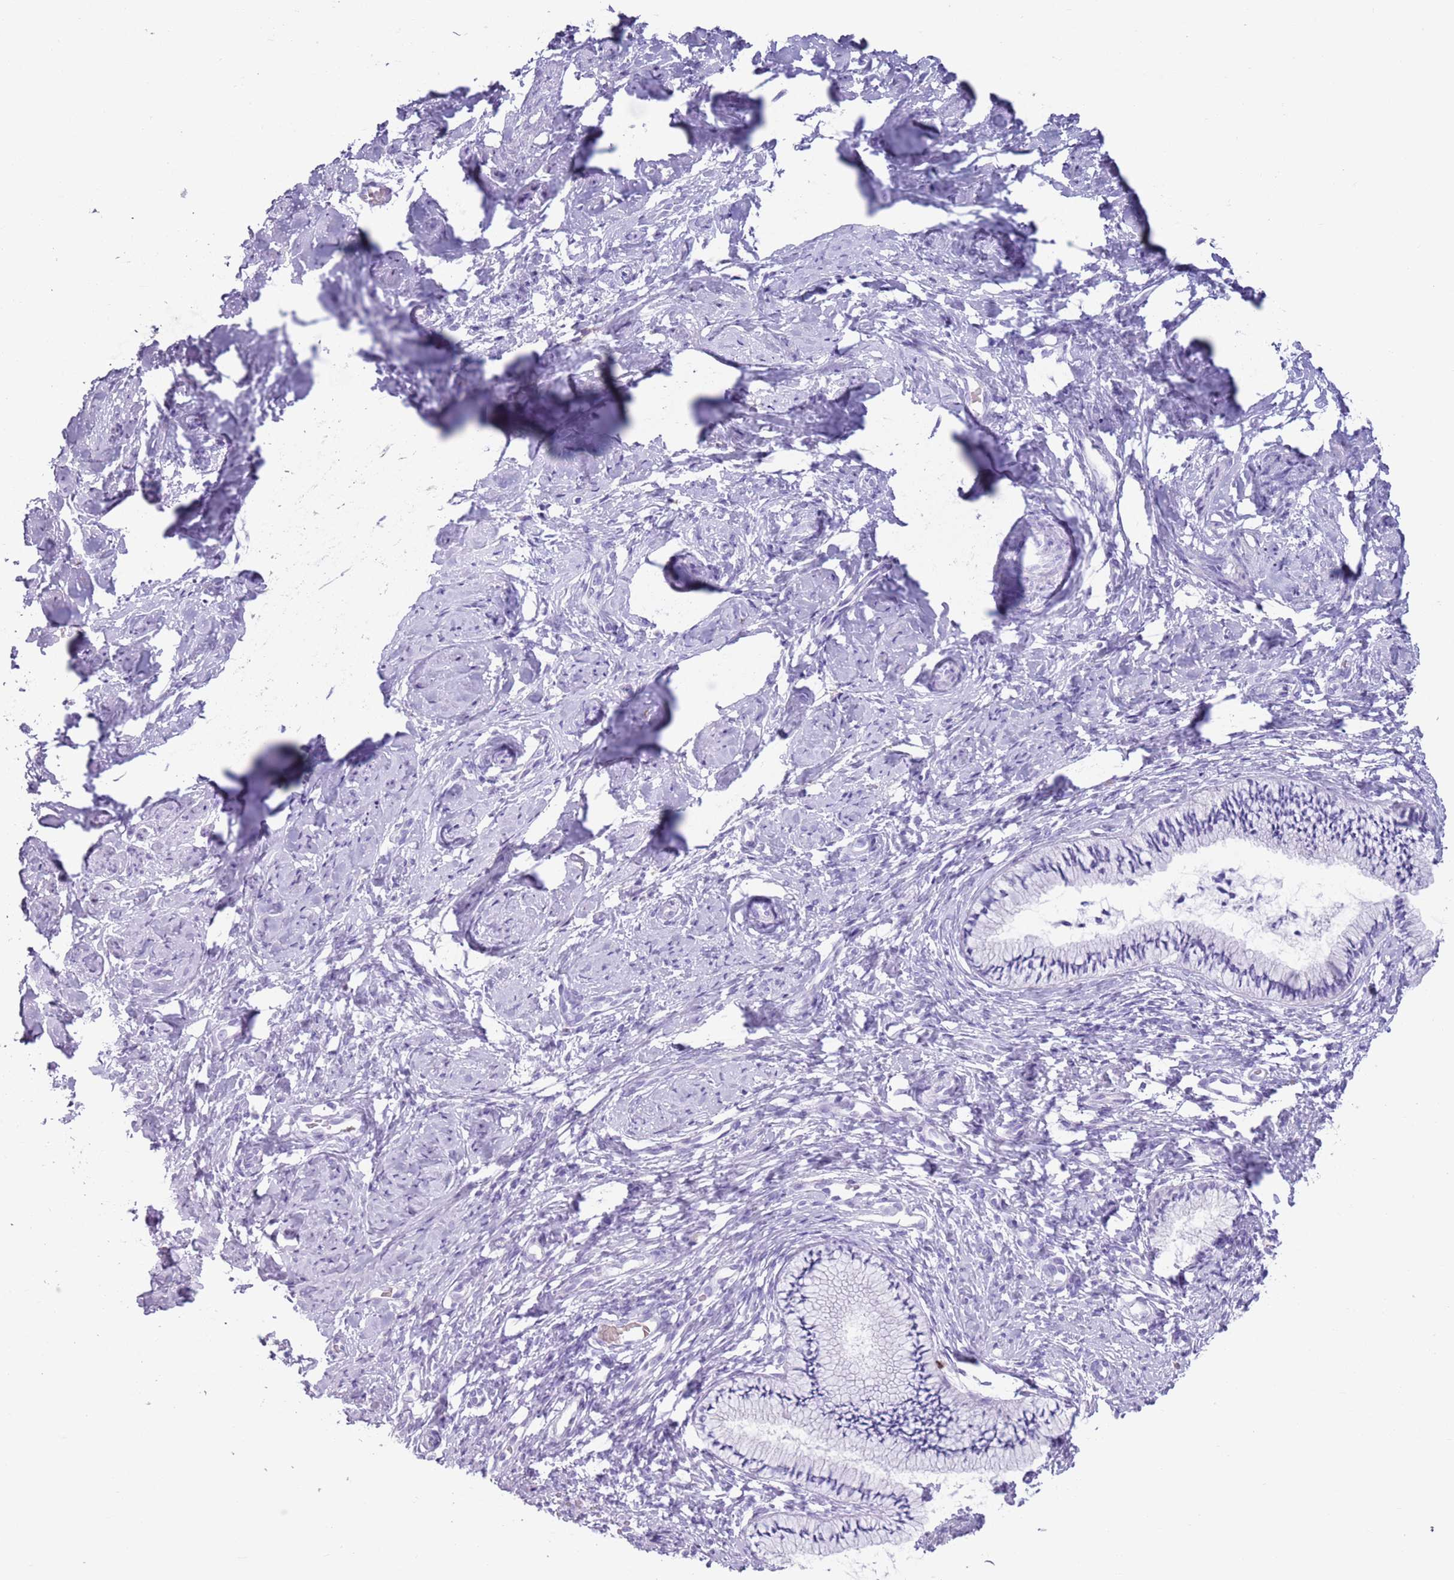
{"staining": {"intensity": "negative", "quantity": "none", "location": "none"}, "tissue": "cervix", "cell_type": "Glandular cells", "image_type": "normal", "snomed": [{"axis": "morphology", "description": "Normal tissue, NOS"}, {"axis": "topography", "description": "Cervix"}], "caption": "Protein analysis of benign cervix reveals no significant positivity in glandular cells. (DAB (3,3'-diaminobenzidine) immunohistochemistry, high magnification).", "gene": "ENSG00000263020", "patient": {"sex": "female", "age": 57}}